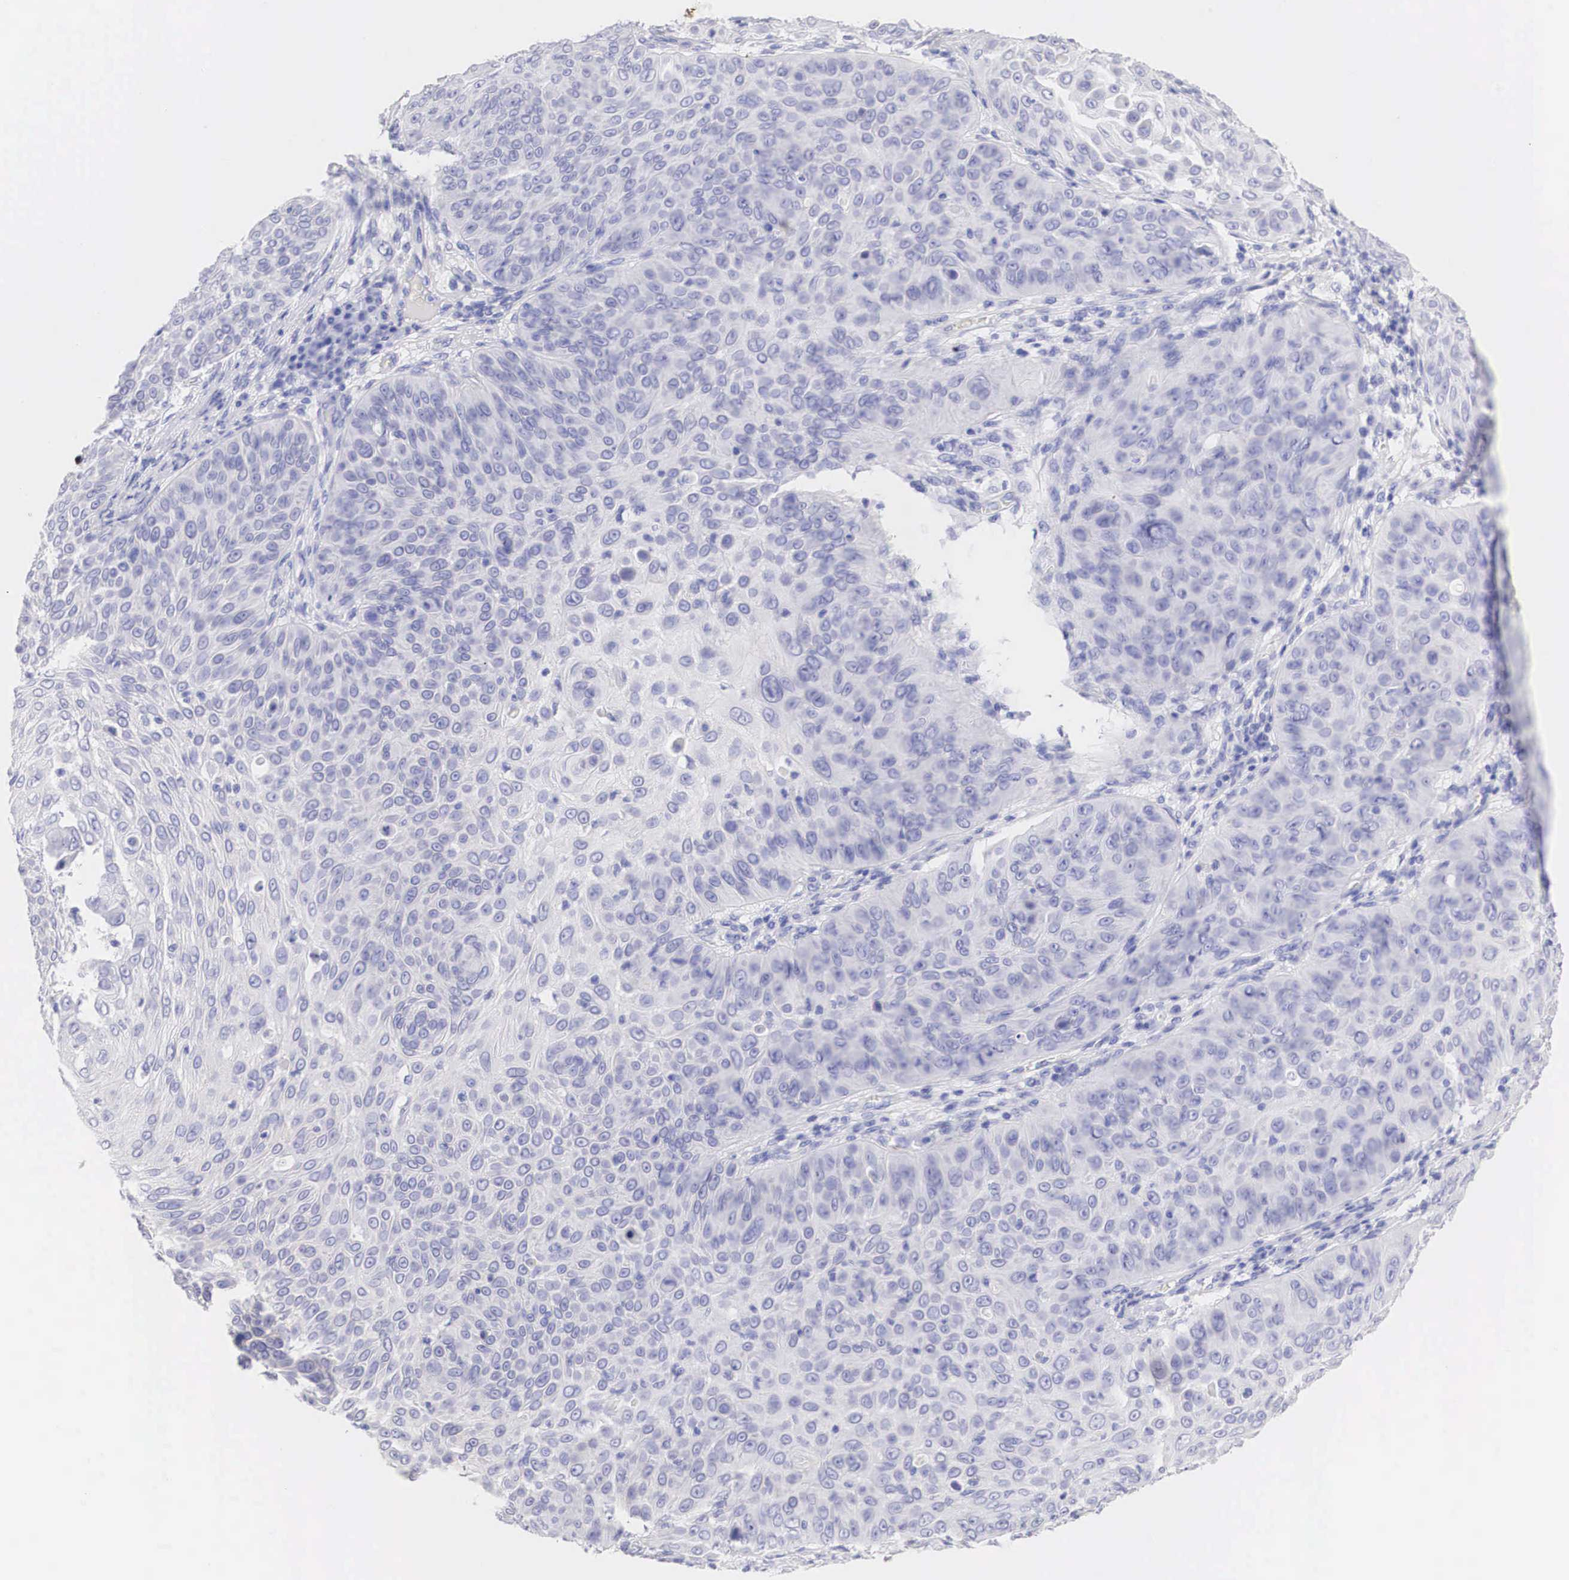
{"staining": {"intensity": "negative", "quantity": "none", "location": "none"}, "tissue": "skin cancer", "cell_type": "Tumor cells", "image_type": "cancer", "snomed": [{"axis": "morphology", "description": "Squamous cell carcinoma, NOS"}, {"axis": "topography", "description": "Skin"}], "caption": "Immunohistochemistry (IHC) micrograph of skin squamous cell carcinoma stained for a protein (brown), which reveals no expression in tumor cells.", "gene": "ERBB2", "patient": {"sex": "male", "age": 82}}